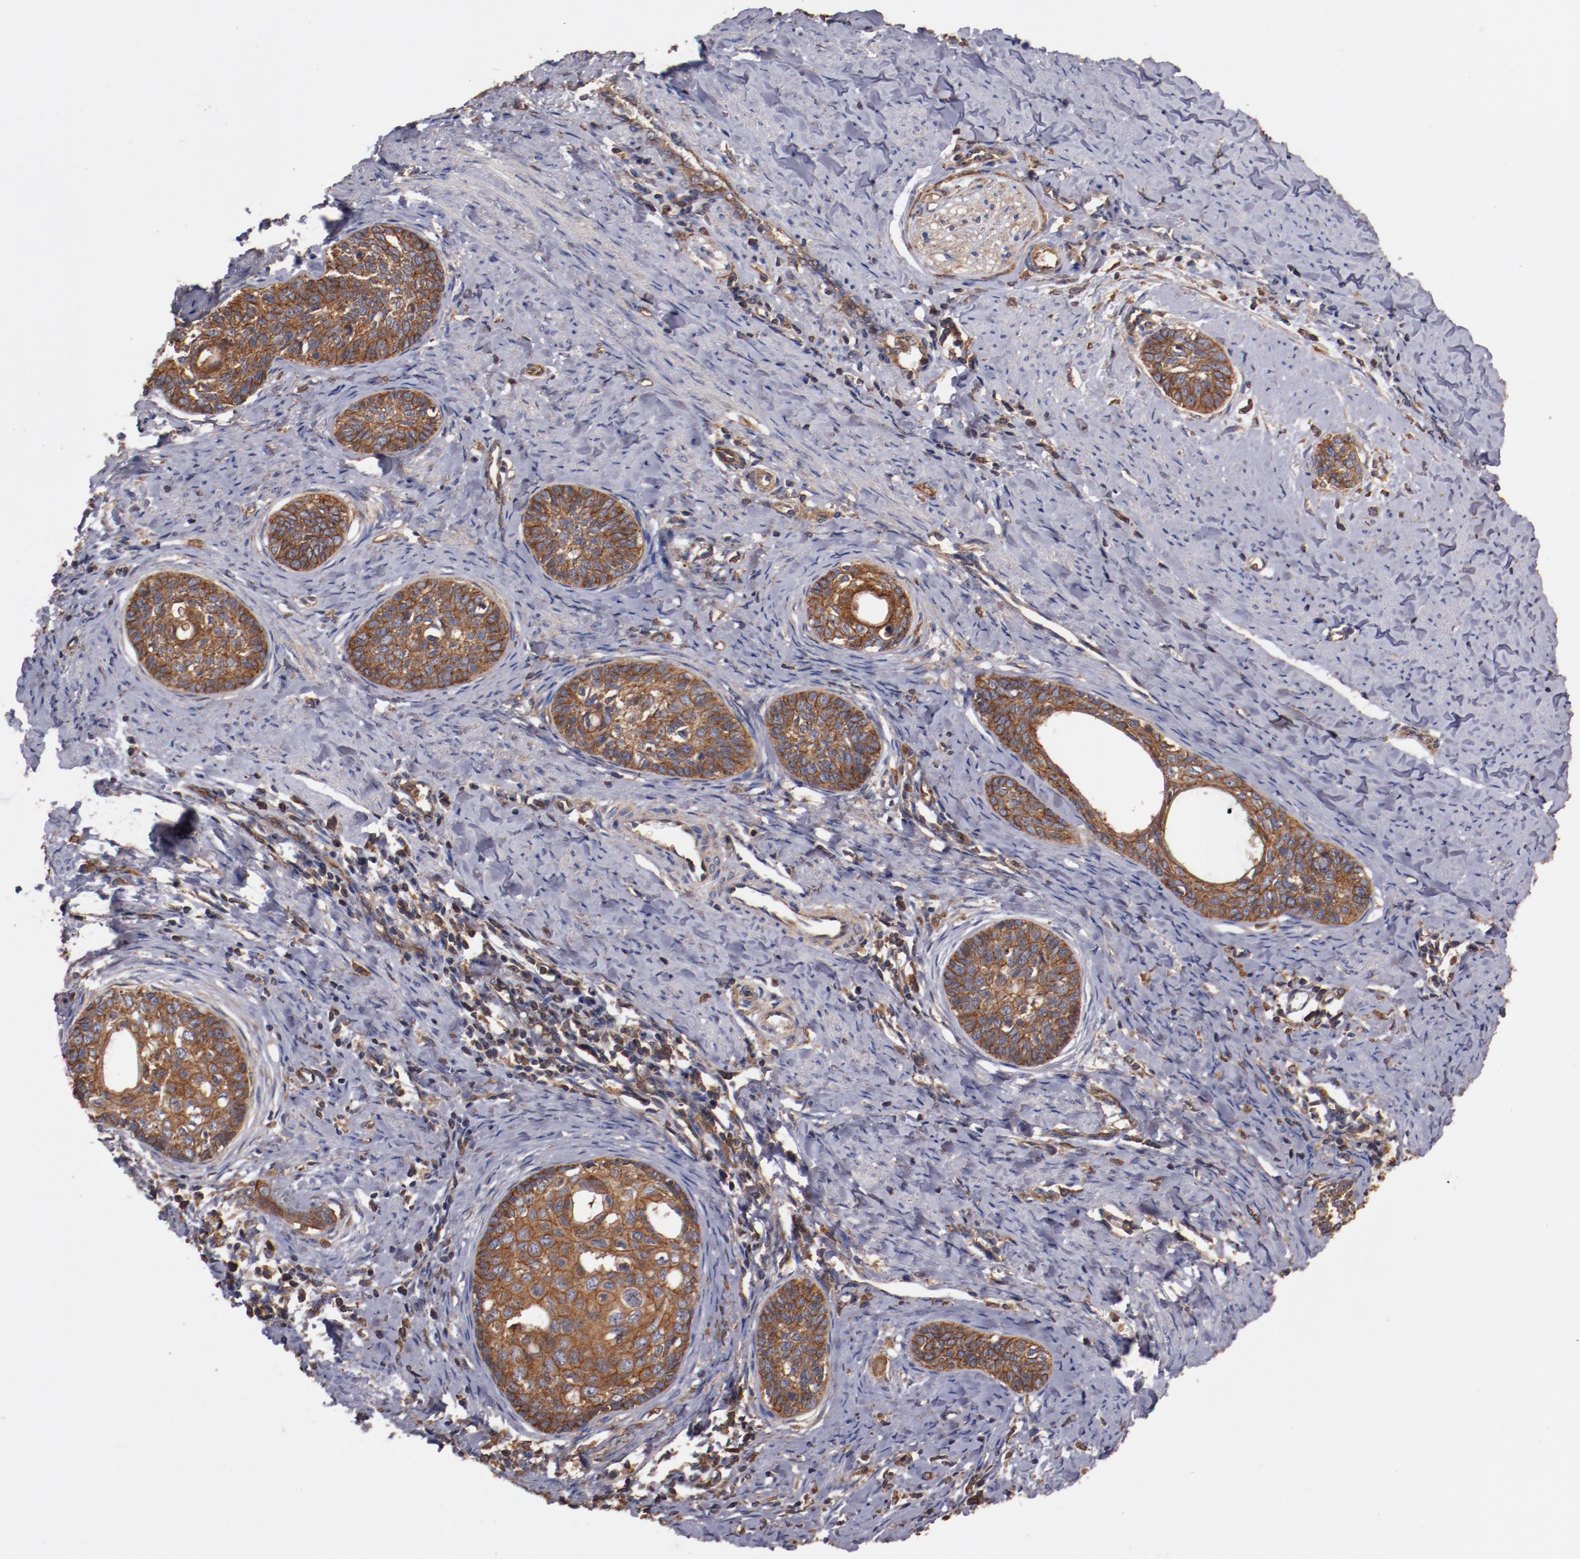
{"staining": {"intensity": "strong", "quantity": ">75%", "location": "cytoplasmic/membranous"}, "tissue": "cervical cancer", "cell_type": "Tumor cells", "image_type": "cancer", "snomed": [{"axis": "morphology", "description": "Squamous cell carcinoma, NOS"}, {"axis": "topography", "description": "Cervix"}], "caption": "DAB immunohistochemical staining of cervical cancer shows strong cytoplasmic/membranous protein staining in about >75% of tumor cells.", "gene": "TMOD3", "patient": {"sex": "female", "age": 33}}